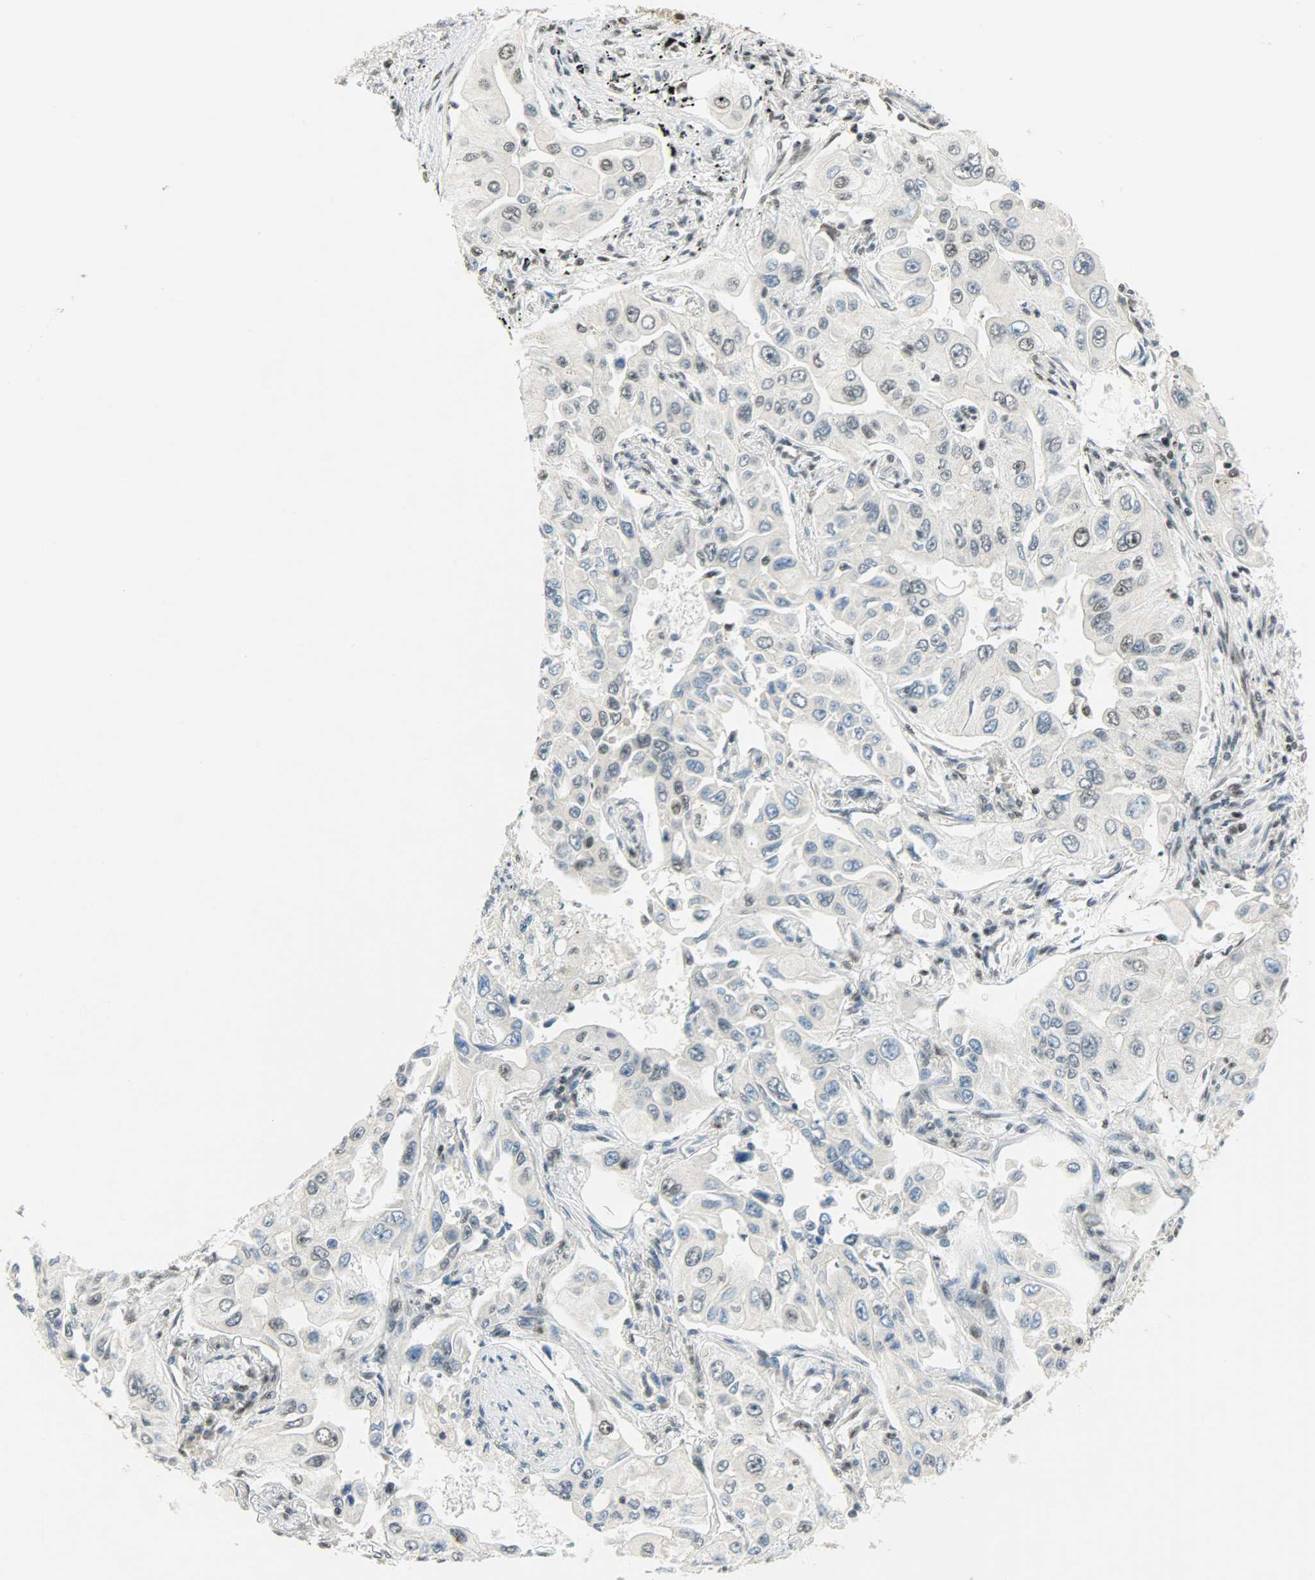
{"staining": {"intensity": "weak", "quantity": "<25%", "location": "nuclear"}, "tissue": "lung cancer", "cell_type": "Tumor cells", "image_type": "cancer", "snomed": [{"axis": "morphology", "description": "Adenocarcinoma, NOS"}, {"axis": "topography", "description": "Lung"}], "caption": "Protein analysis of lung cancer demonstrates no significant staining in tumor cells.", "gene": "SUGP1", "patient": {"sex": "male", "age": 84}}